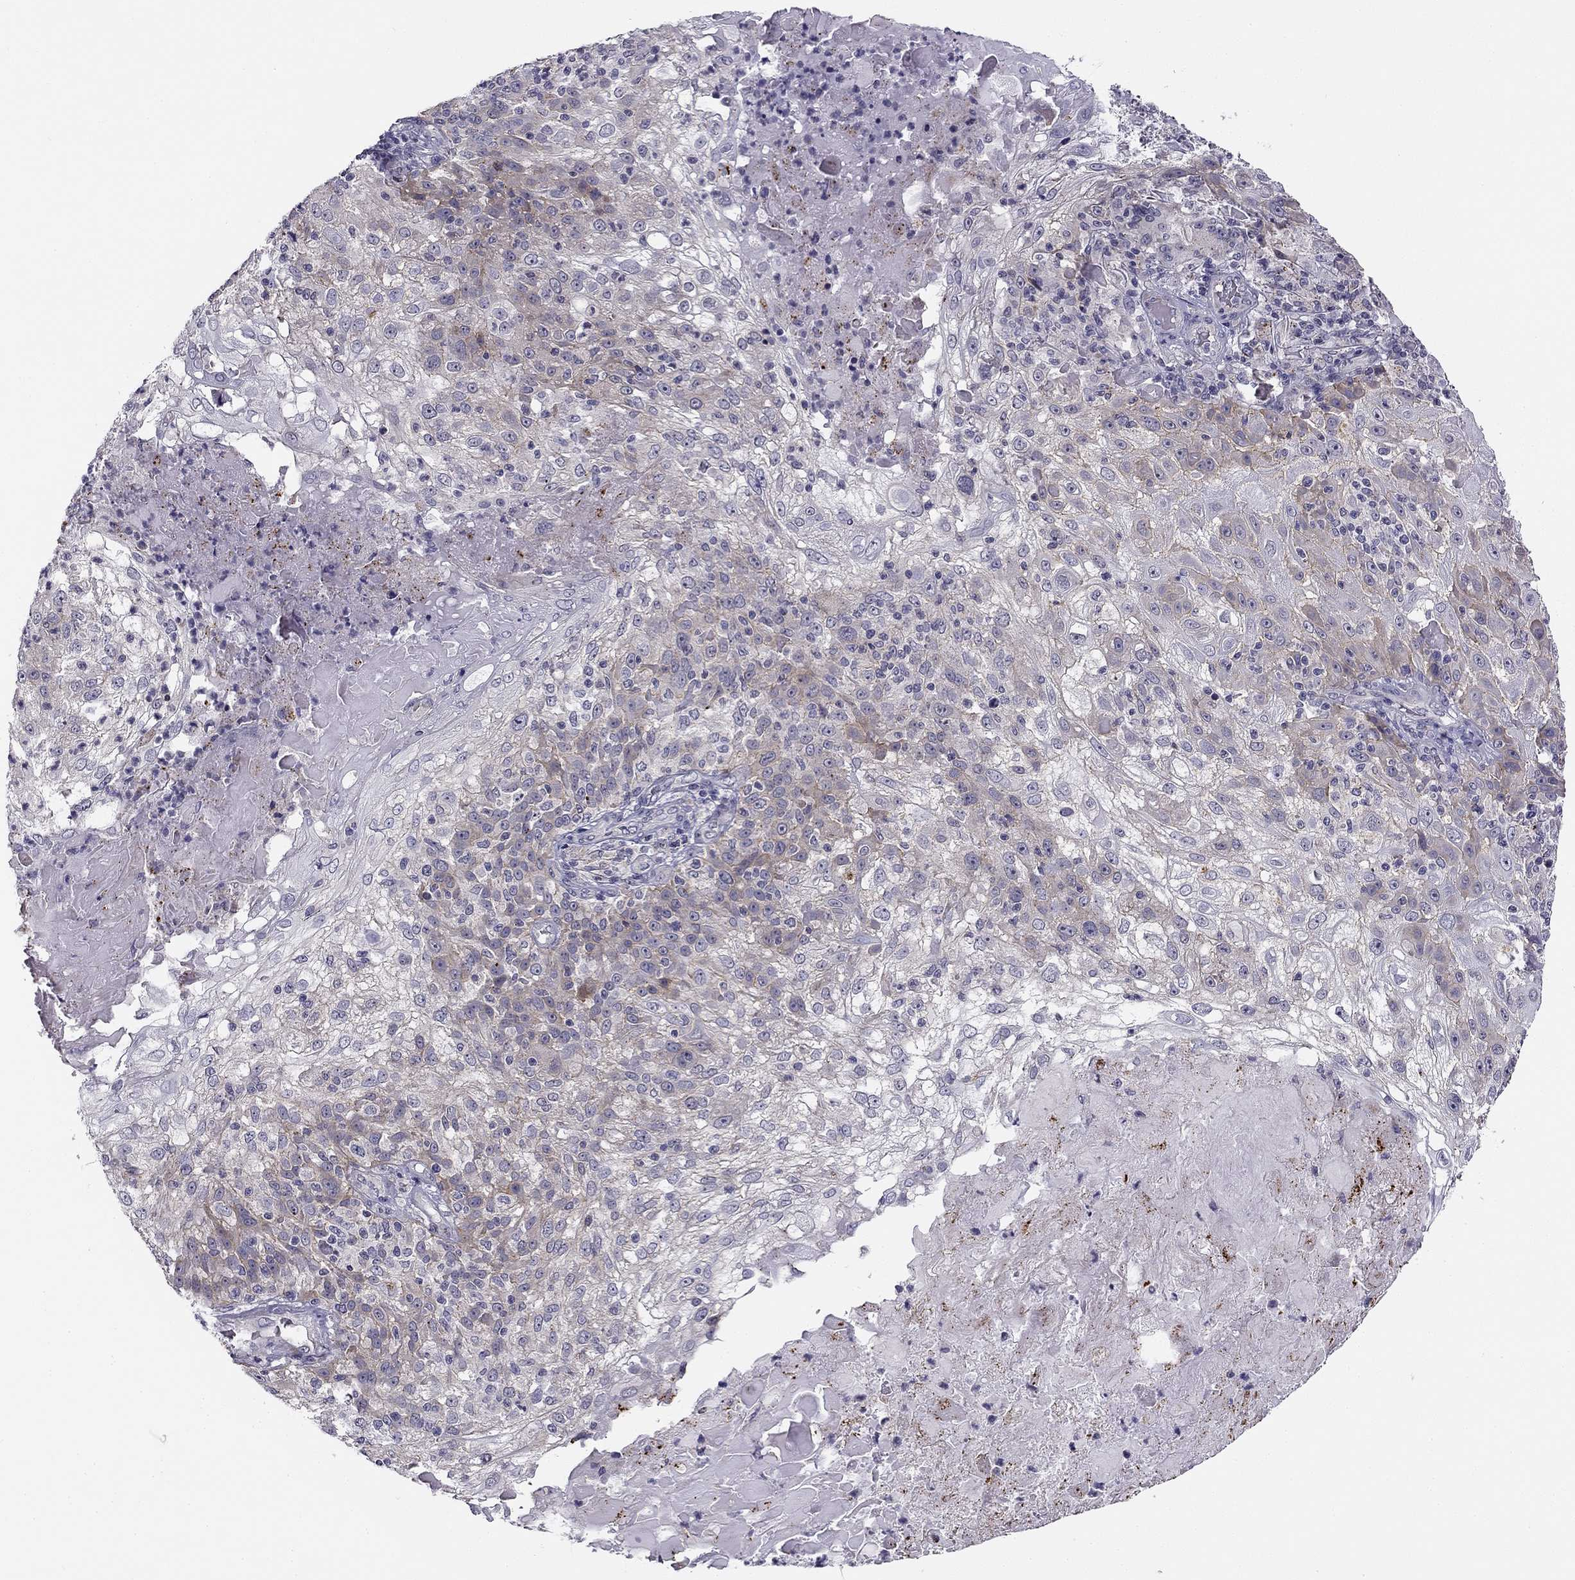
{"staining": {"intensity": "weak", "quantity": "<25%", "location": "cytoplasmic/membranous"}, "tissue": "skin cancer", "cell_type": "Tumor cells", "image_type": "cancer", "snomed": [{"axis": "morphology", "description": "Normal tissue, NOS"}, {"axis": "morphology", "description": "Squamous cell carcinoma, NOS"}, {"axis": "topography", "description": "Skin"}], "caption": "Tumor cells are negative for brown protein staining in skin cancer. The staining was performed using DAB to visualize the protein expression in brown, while the nuclei were stained in blue with hematoxylin (Magnification: 20x).", "gene": "CNR1", "patient": {"sex": "female", "age": 83}}